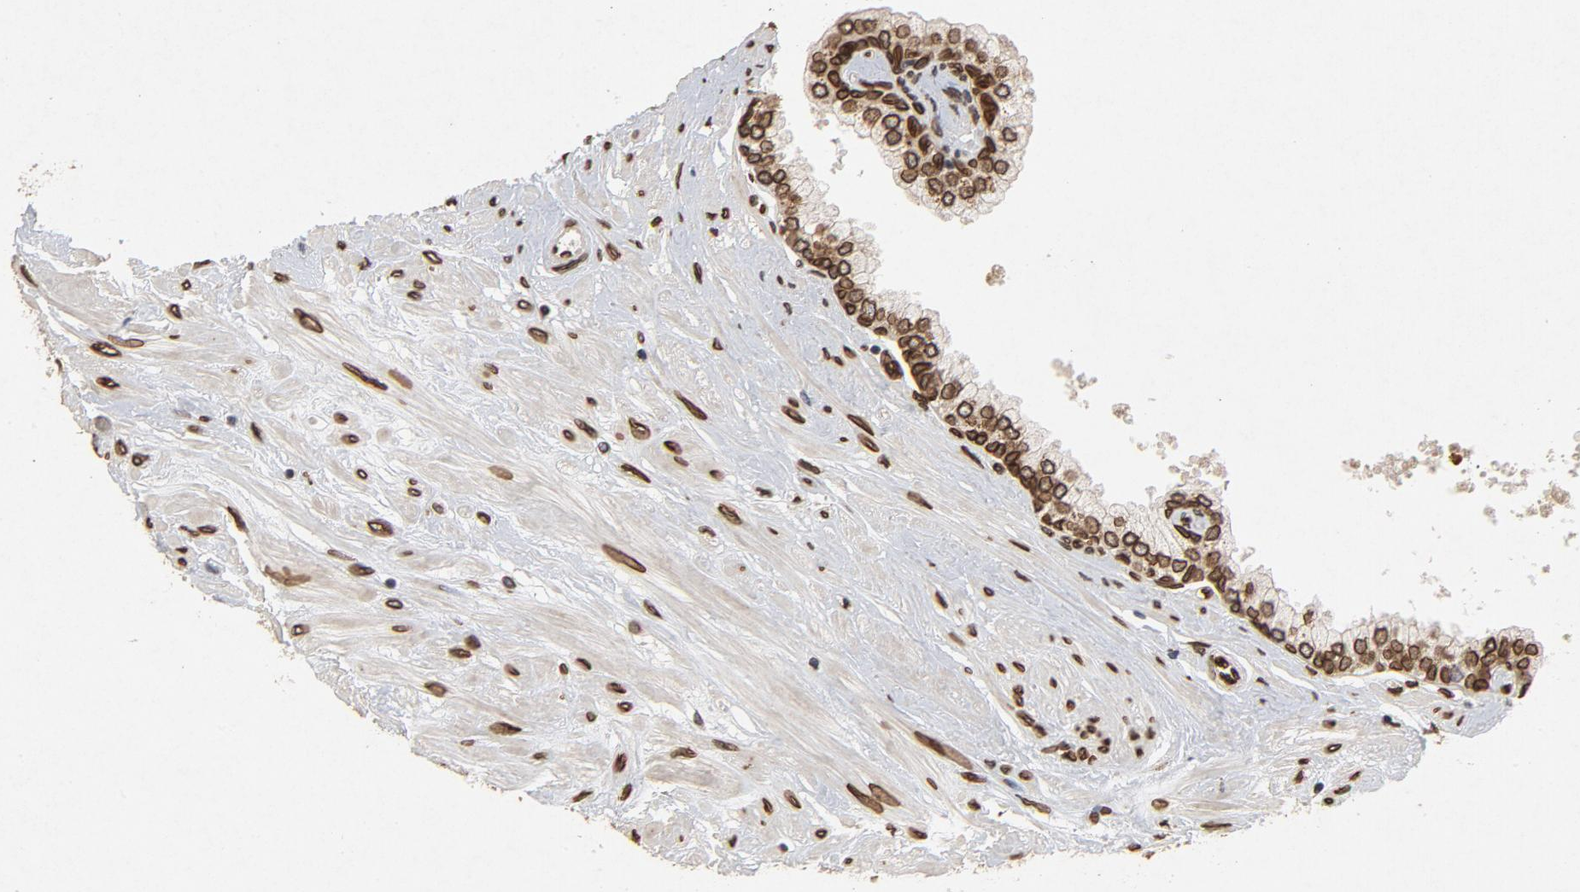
{"staining": {"intensity": "strong", "quantity": ">75%", "location": "cytoplasmic/membranous,nuclear"}, "tissue": "prostate", "cell_type": "Glandular cells", "image_type": "normal", "snomed": [{"axis": "morphology", "description": "Normal tissue, NOS"}, {"axis": "topography", "description": "Prostate"}], "caption": "The histopathology image reveals staining of benign prostate, revealing strong cytoplasmic/membranous,nuclear protein staining (brown color) within glandular cells.", "gene": "LMNA", "patient": {"sex": "male", "age": 60}}